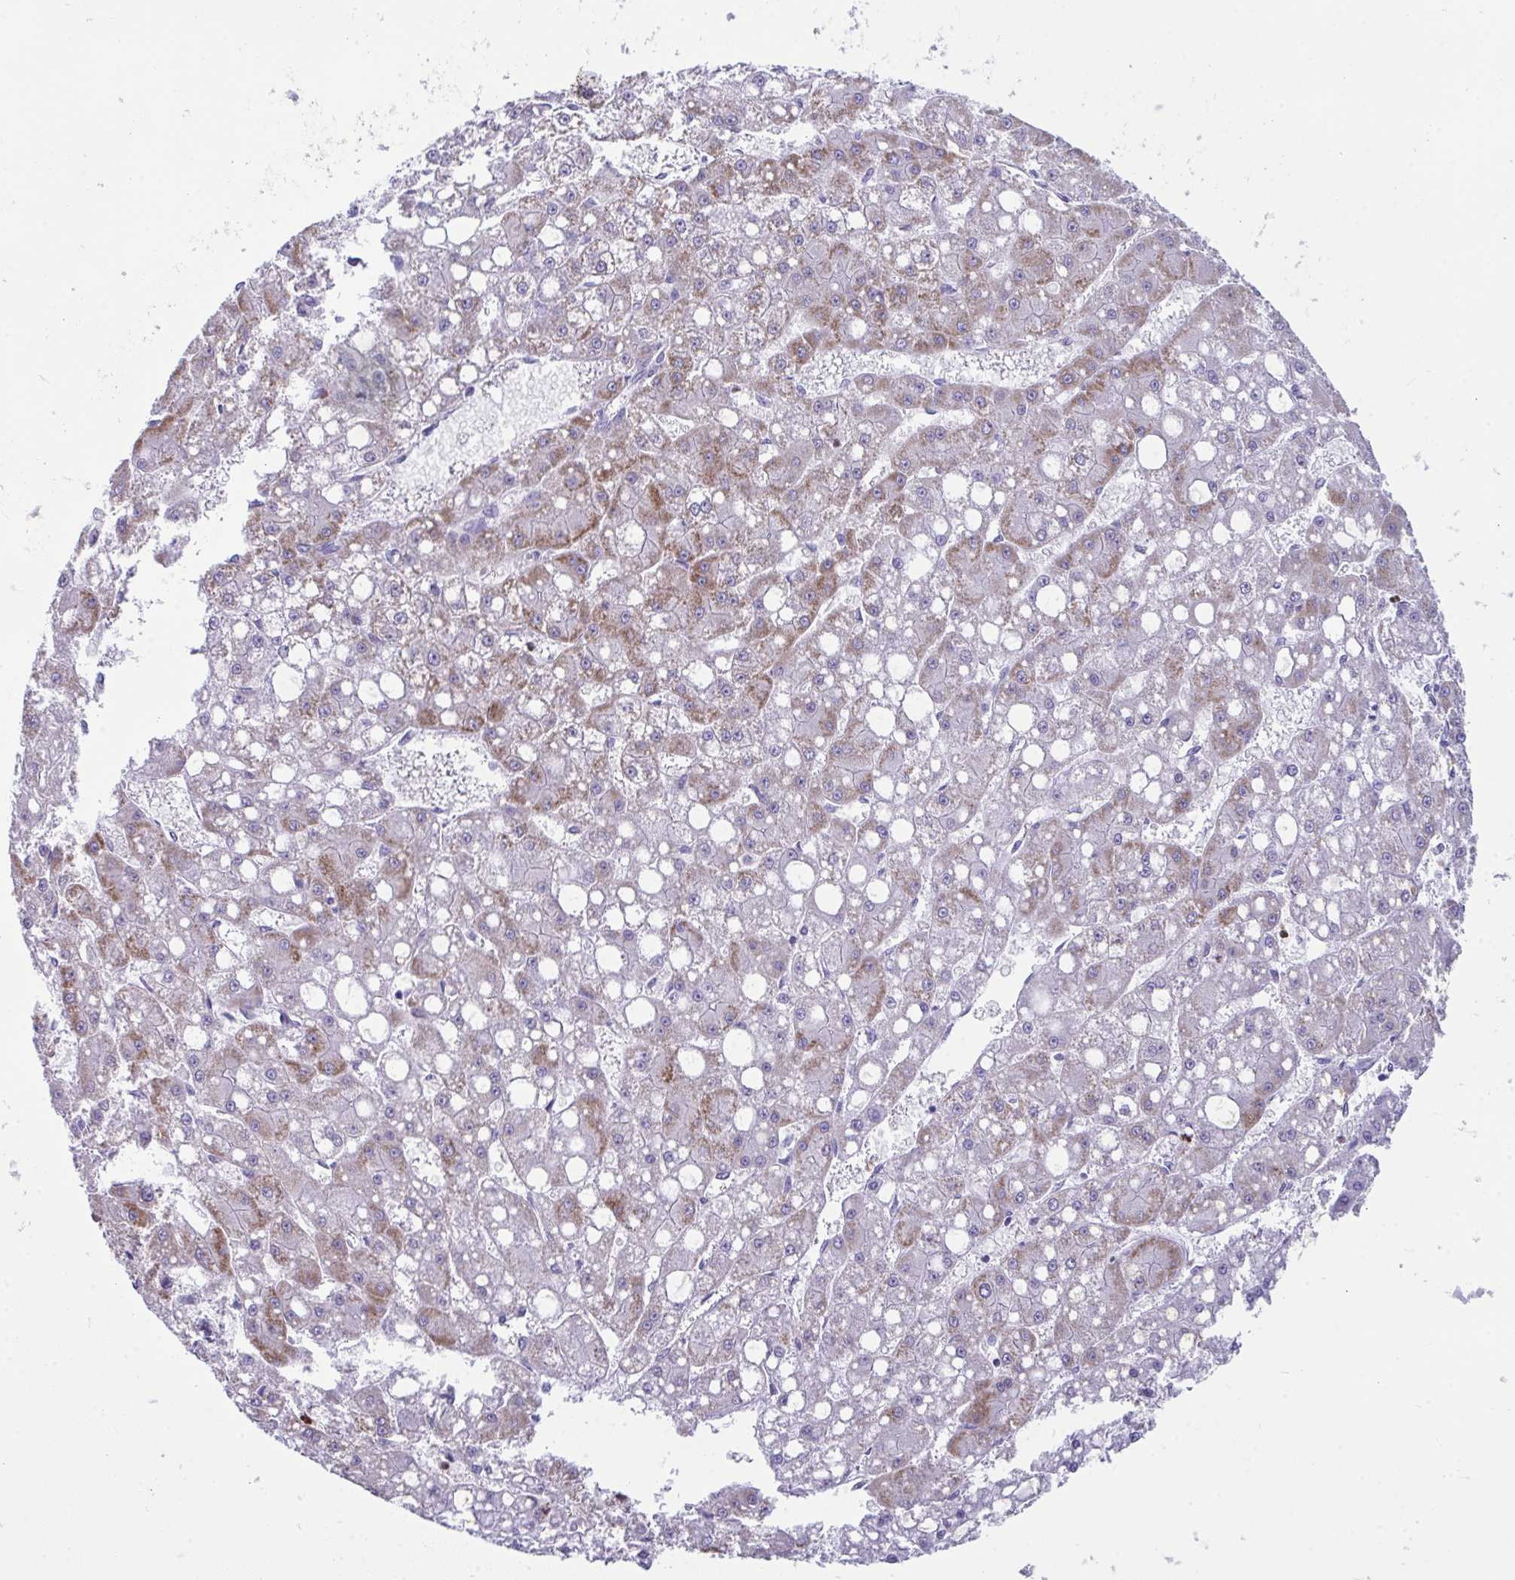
{"staining": {"intensity": "weak", "quantity": "25%-75%", "location": "cytoplasmic/membranous"}, "tissue": "liver cancer", "cell_type": "Tumor cells", "image_type": "cancer", "snomed": [{"axis": "morphology", "description": "Carcinoma, Hepatocellular, NOS"}, {"axis": "topography", "description": "Liver"}], "caption": "Weak cytoplasmic/membranous positivity is seen in about 25%-75% of tumor cells in liver cancer (hepatocellular carcinoma).", "gene": "PLA2G12B", "patient": {"sex": "male", "age": 67}}